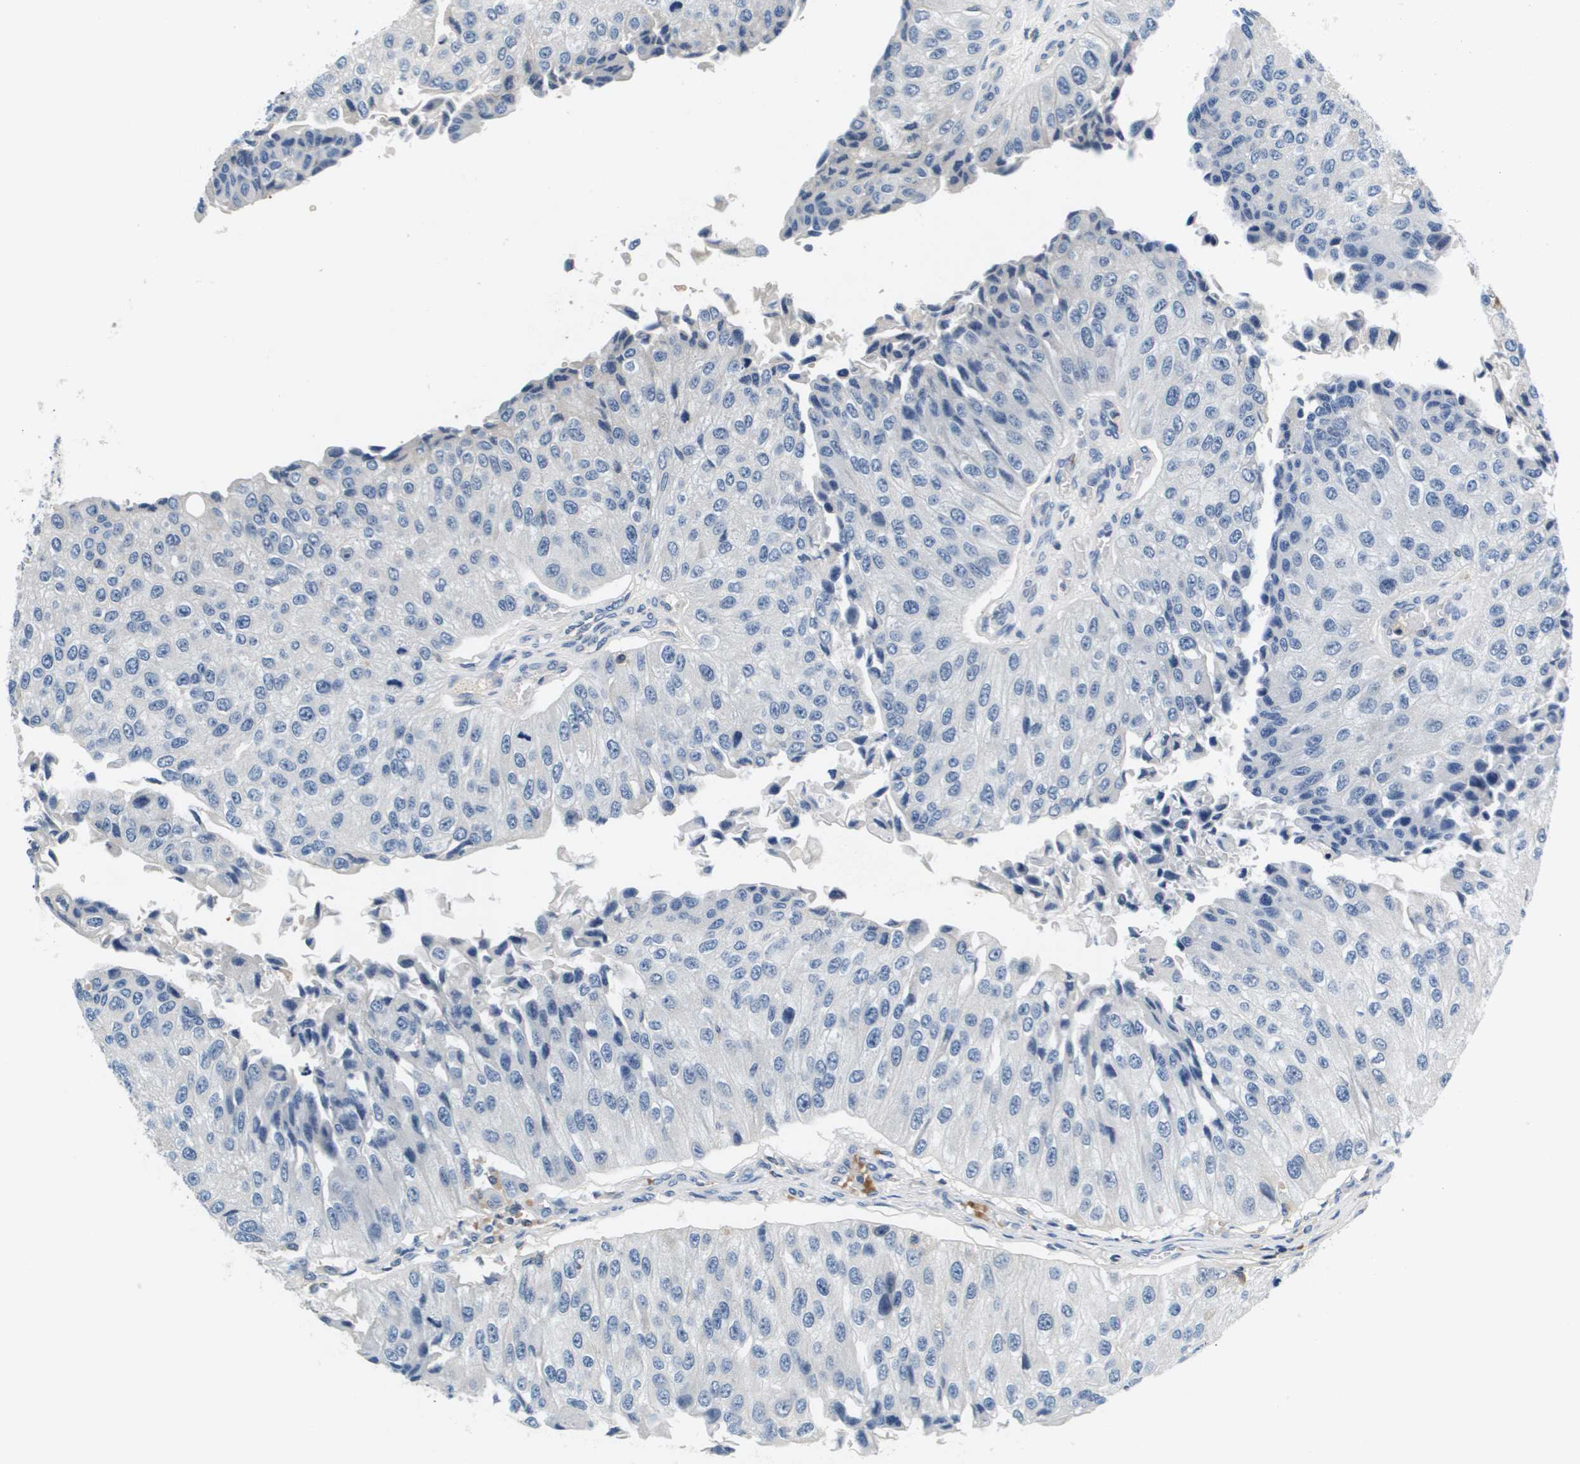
{"staining": {"intensity": "negative", "quantity": "none", "location": "none"}, "tissue": "urothelial cancer", "cell_type": "Tumor cells", "image_type": "cancer", "snomed": [{"axis": "morphology", "description": "Urothelial carcinoma, High grade"}, {"axis": "topography", "description": "Kidney"}, {"axis": "topography", "description": "Urinary bladder"}], "caption": "The photomicrograph demonstrates no staining of tumor cells in urothelial cancer.", "gene": "KCNQ5", "patient": {"sex": "male", "age": 77}}